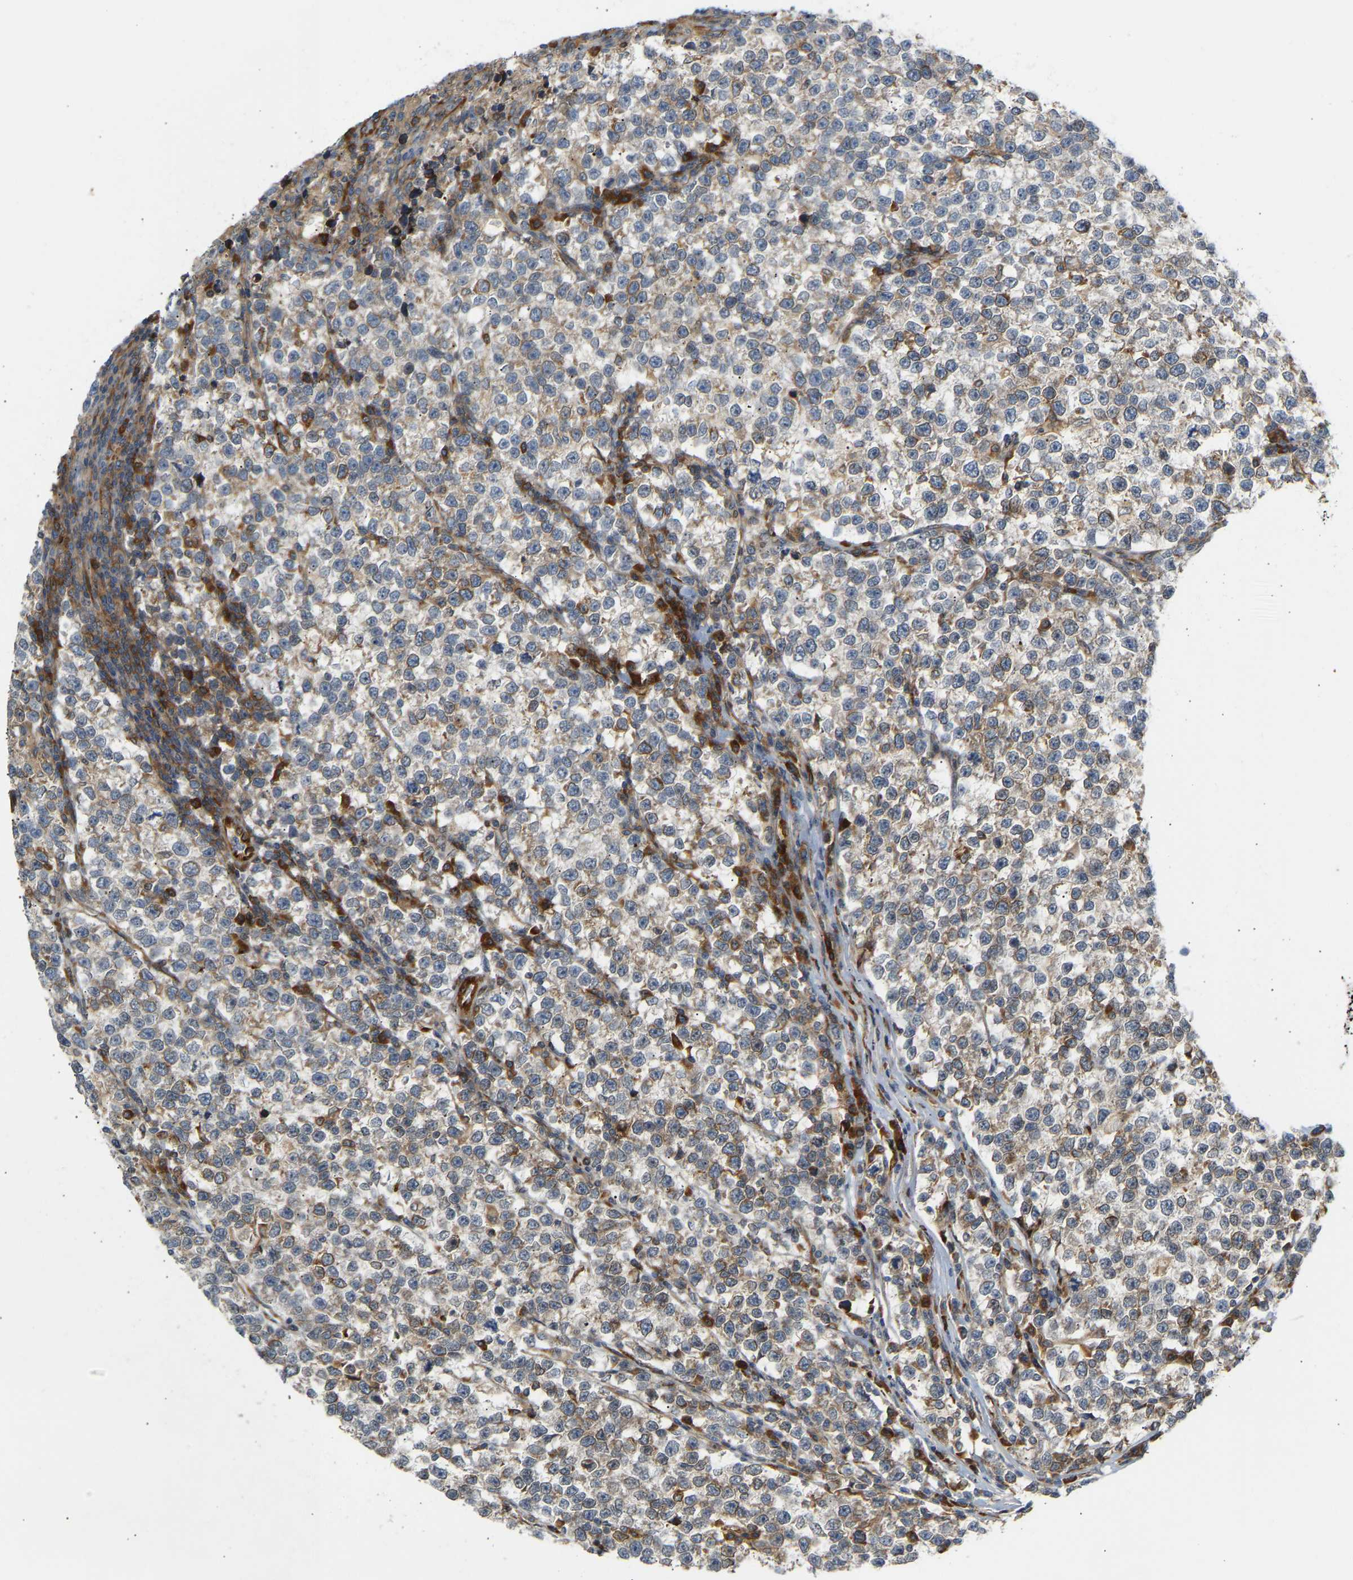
{"staining": {"intensity": "moderate", "quantity": "<25%", "location": "cytoplasmic/membranous"}, "tissue": "testis cancer", "cell_type": "Tumor cells", "image_type": "cancer", "snomed": [{"axis": "morphology", "description": "Normal tissue, NOS"}, {"axis": "morphology", "description": "Seminoma, NOS"}, {"axis": "topography", "description": "Testis"}], "caption": "Protein staining of seminoma (testis) tissue demonstrates moderate cytoplasmic/membranous staining in approximately <25% of tumor cells. The staining is performed using DAB brown chromogen to label protein expression. The nuclei are counter-stained blue using hematoxylin.", "gene": "PLCG2", "patient": {"sex": "male", "age": 43}}